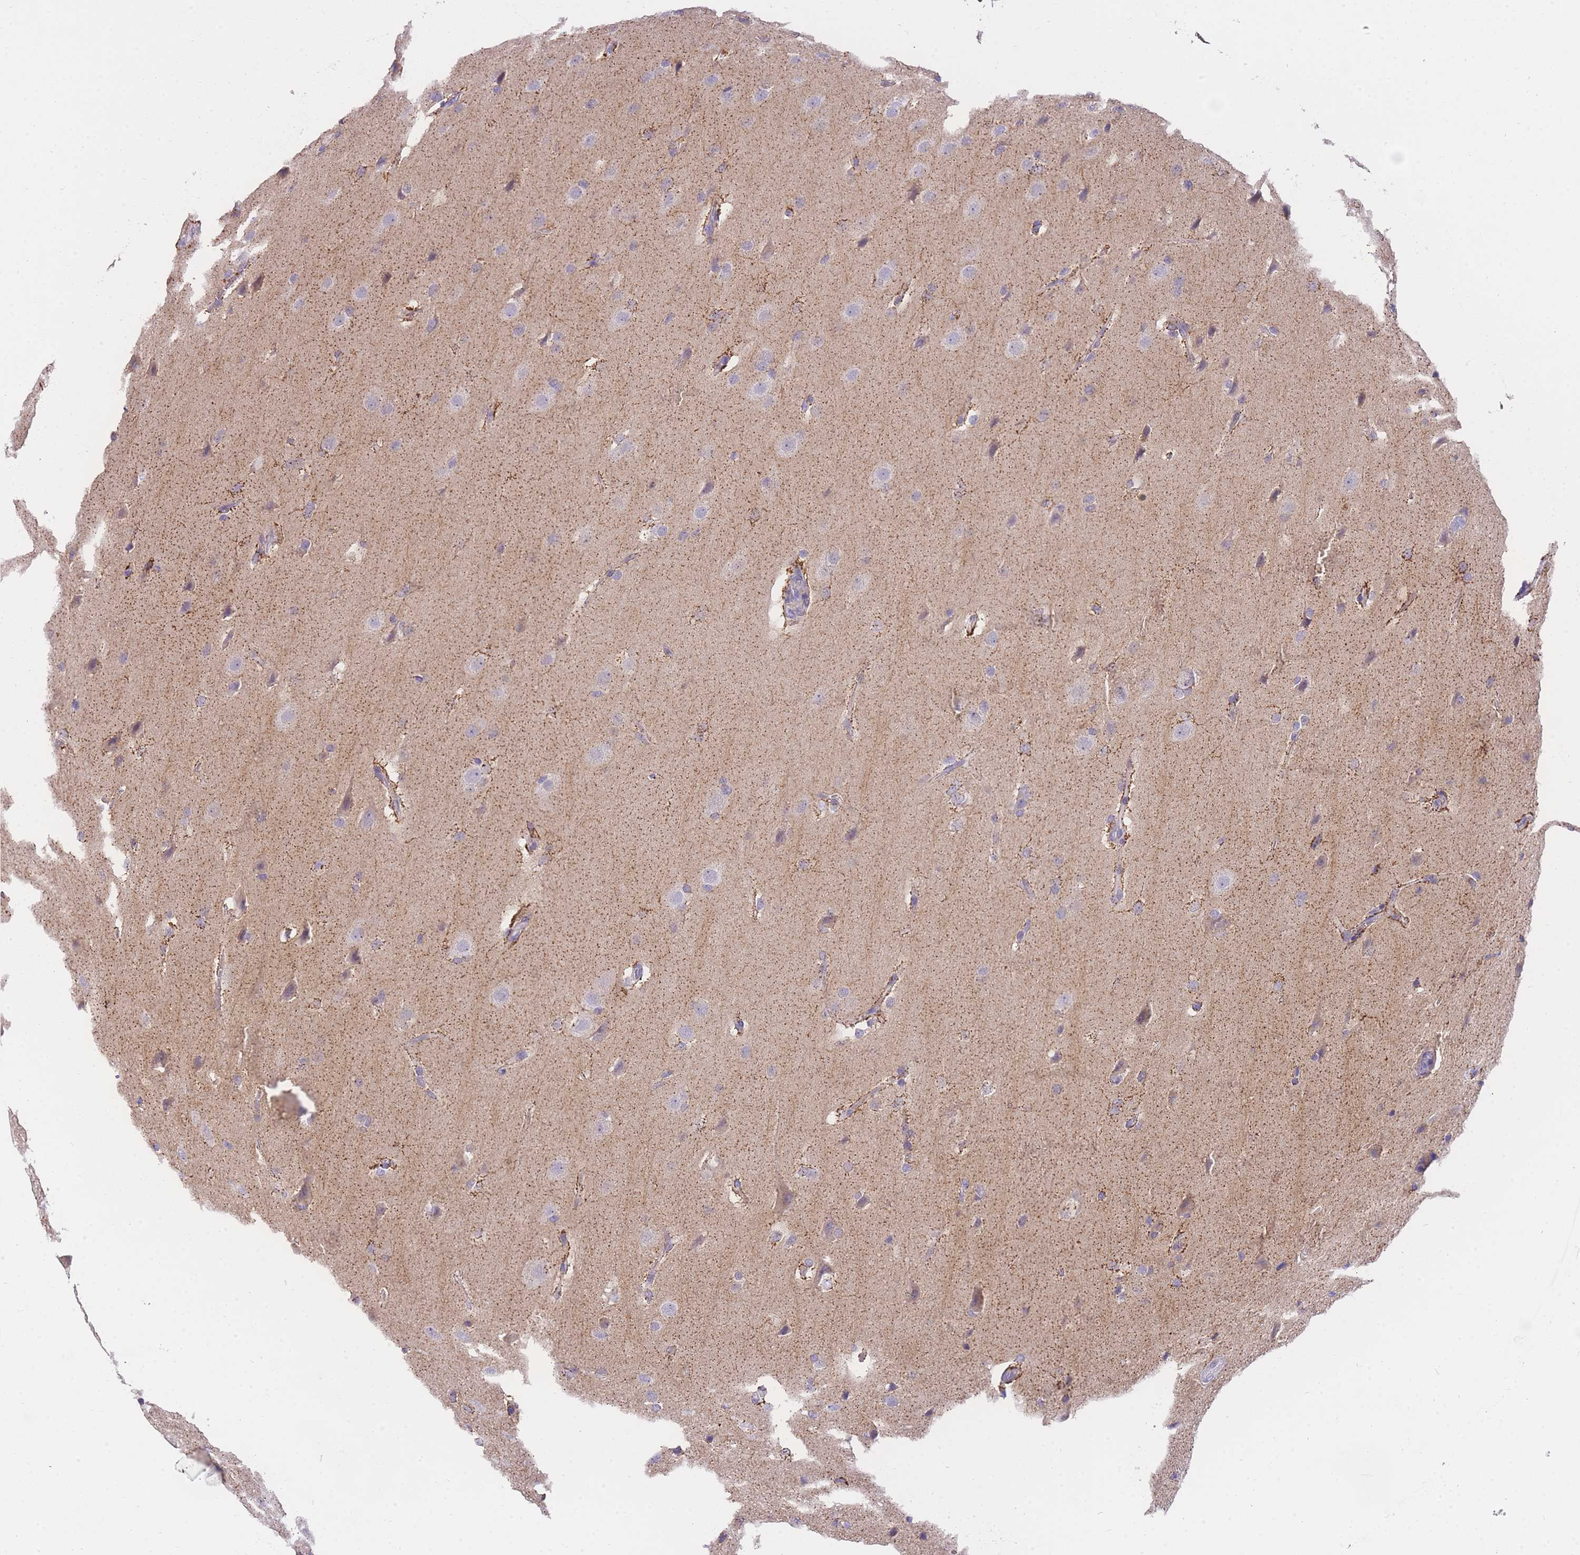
{"staining": {"intensity": "weak", "quantity": "<25%", "location": "cytoplasmic/membranous"}, "tissue": "glioma", "cell_type": "Tumor cells", "image_type": "cancer", "snomed": [{"axis": "morphology", "description": "Glioma, malignant, Low grade"}, {"axis": "topography", "description": "Brain"}], "caption": "Immunohistochemical staining of human low-grade glioma (malignant) displays no significant expression in tumor cells. (Stains: DAB (3,3'-diaminobenzidine) immunohistochemistry (IHC) with hematoxylin counter stain, Microscopy: brightfield microscopy at high magnification).", "gene": "C2orf88", "patient": {"sex": "female", "age": 37}}